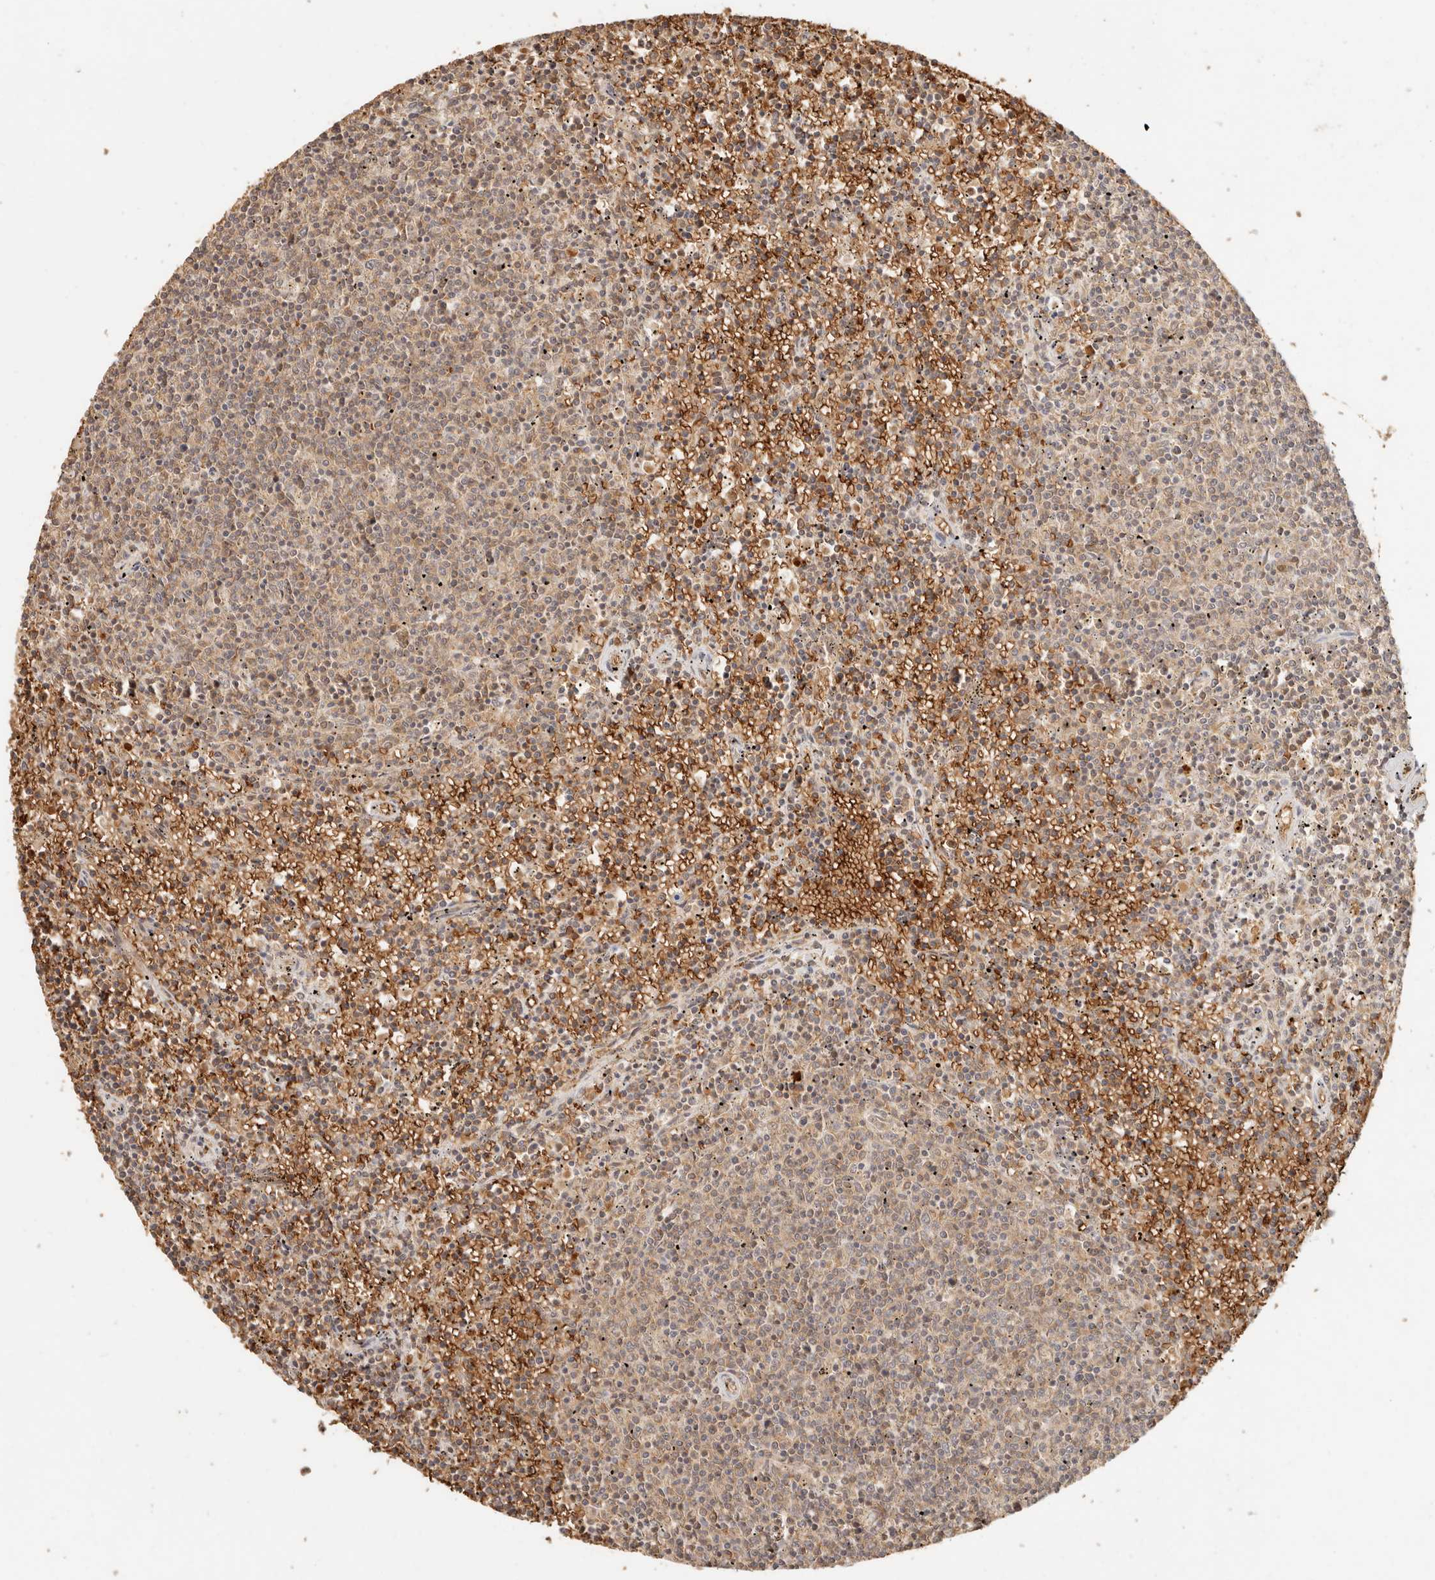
{"staining": {"intensity": "moderate", "quantity": ">75%", "location": "cytoplasmic/membranous"}, "tissue": "lymphoma", "cell_type": "Tumor cells", "image_type": "cancer", "snomed": [{"axis": "morphology", "description": "Malignant lymphoma, non-Hodgkin's type, Low grade"}, {"axis": "topography", "description": "Spleen"}], "caption": "A photomicrograph showing moderate cytoplasmic/membranous staining in about >75% of tumor cells in lymphoma, as visualized by brown immunohistochemical staining.", "gene": "INTS11", "patient": {"sex": "female", "age": 50}}